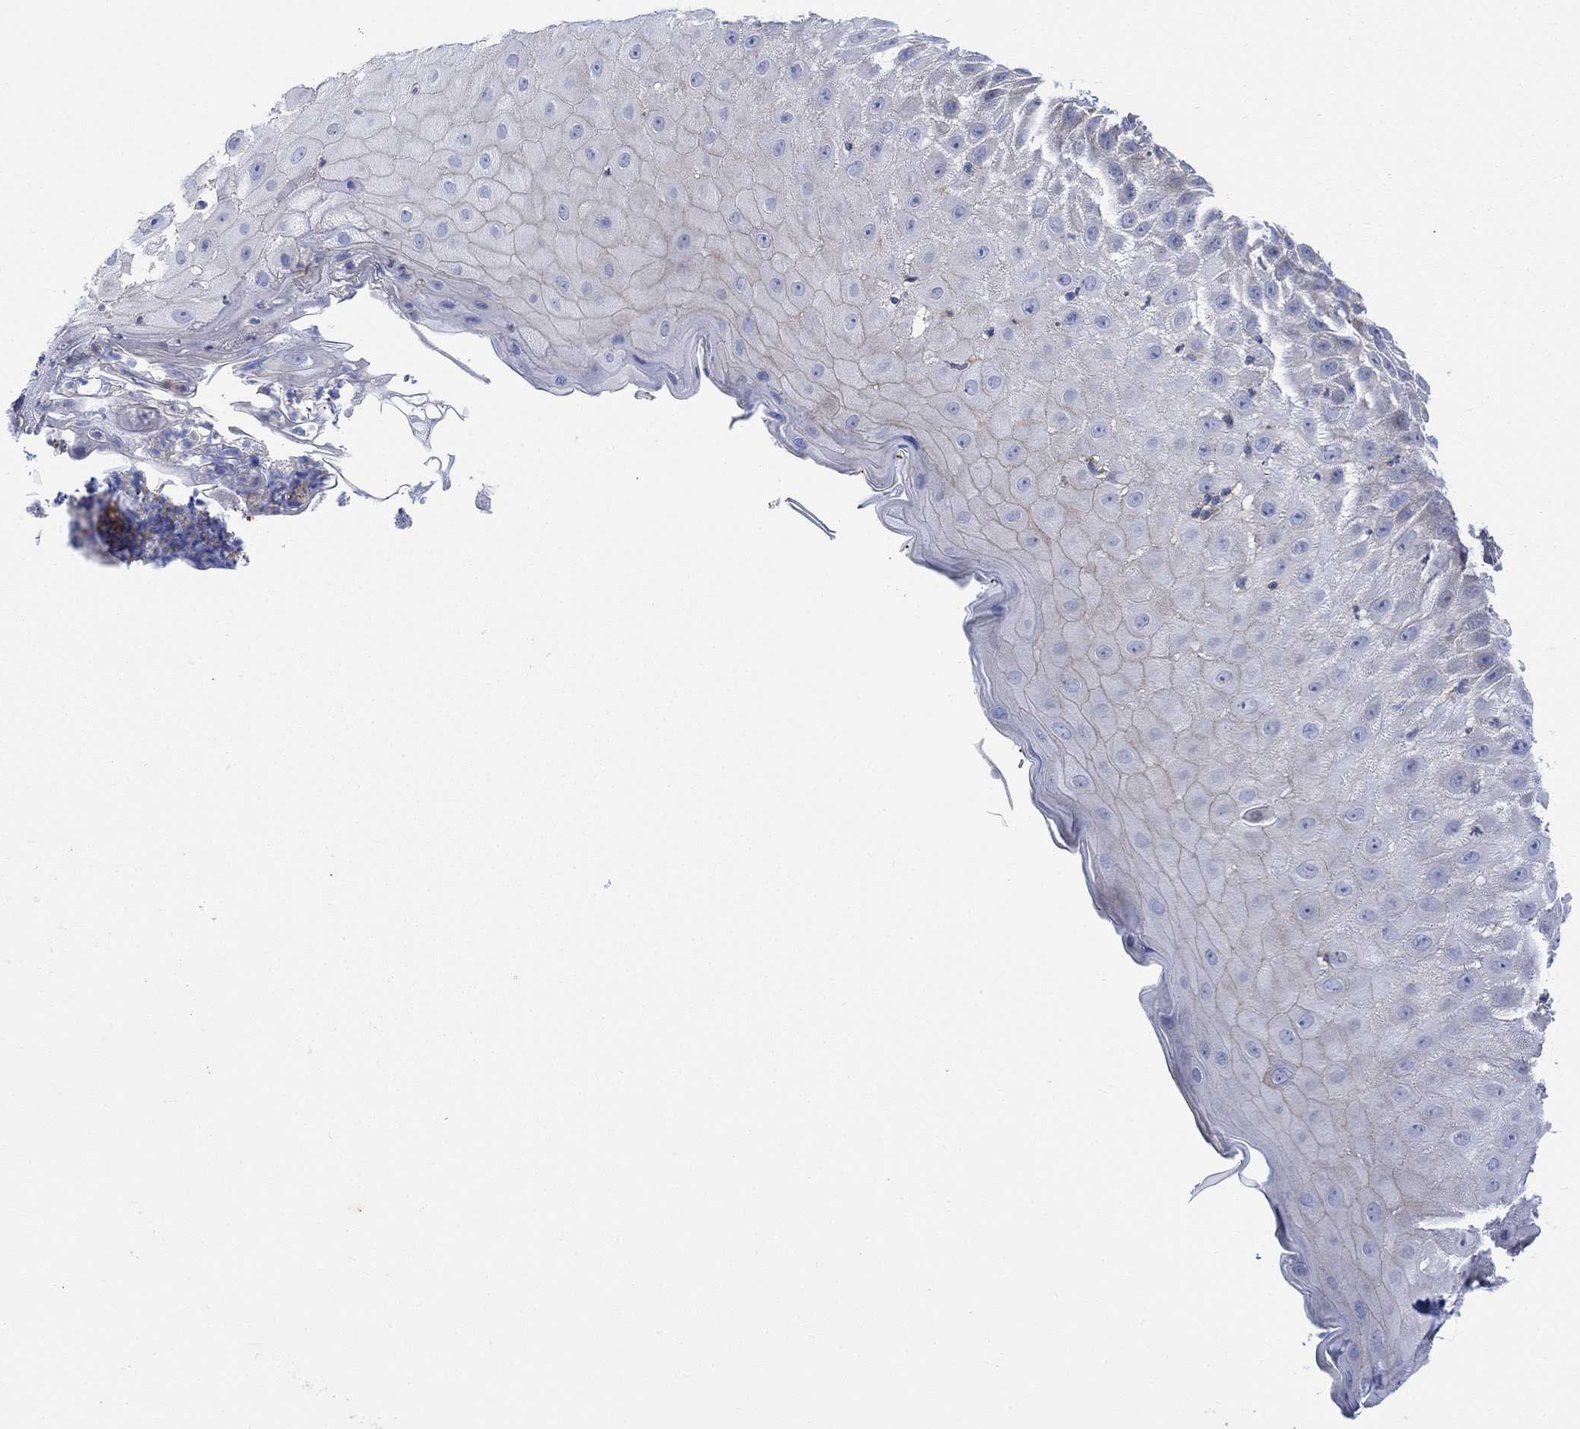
{"staining": {"intensity": "negative", "quantity": "none", "location": "none"}, "tissue": "skin cancer", "cell_type": "Tumor cells", "image_type": "cancer", "snomed": [{"axis": "morphology", "description": "Normal tissue, NOS"}, {"axis": "morphology", "description": "Squamous cell carcinoma, NOS"}, {"axis": "topography", "description": "Skin"}], "caption": "This micrograph is of squamous cell carcinoma (skin) stained with IHC to label a protein in brown with the nuclei are counter-stained blue. There is no staining in tumor cells.", "gene": "ARSK", "patient": {"sex": "male", "age": 79}}